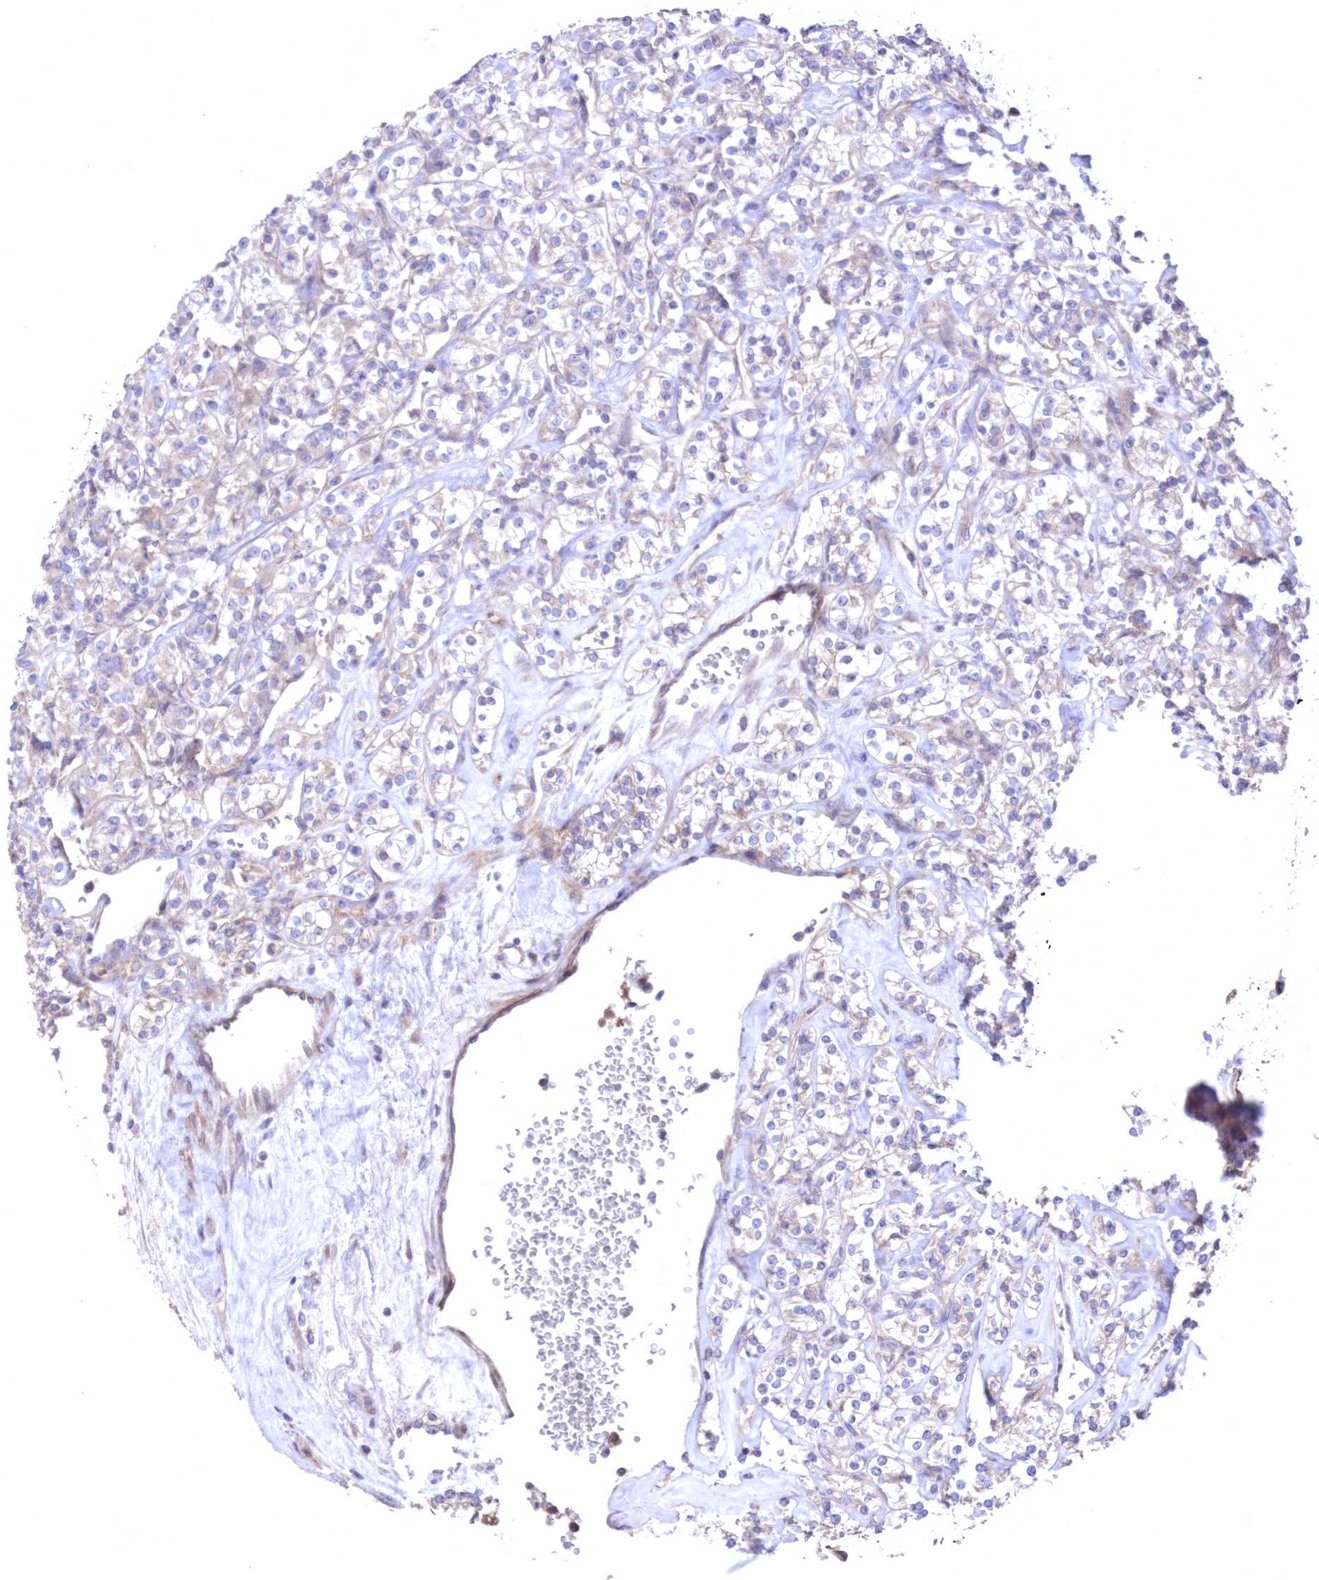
{"staining": {"intensity": "weak", "quantity": "<25%", "location": "cytoplasmic/membranous"}, "tissue": "renal cancer", "cell_type": "Tumor cells", "image_type": "cancer", "snomed": [{"axis": "morphology", "description": "Adenocarcinoma, NOS"}, {"axis": "topography", "description": "Kidney"}], "caption": "The micrograph shows no staining of tumor cells in renal cancer.", "gene": "MTRF1L", "patient": {"sex": "male", "age": 77}}